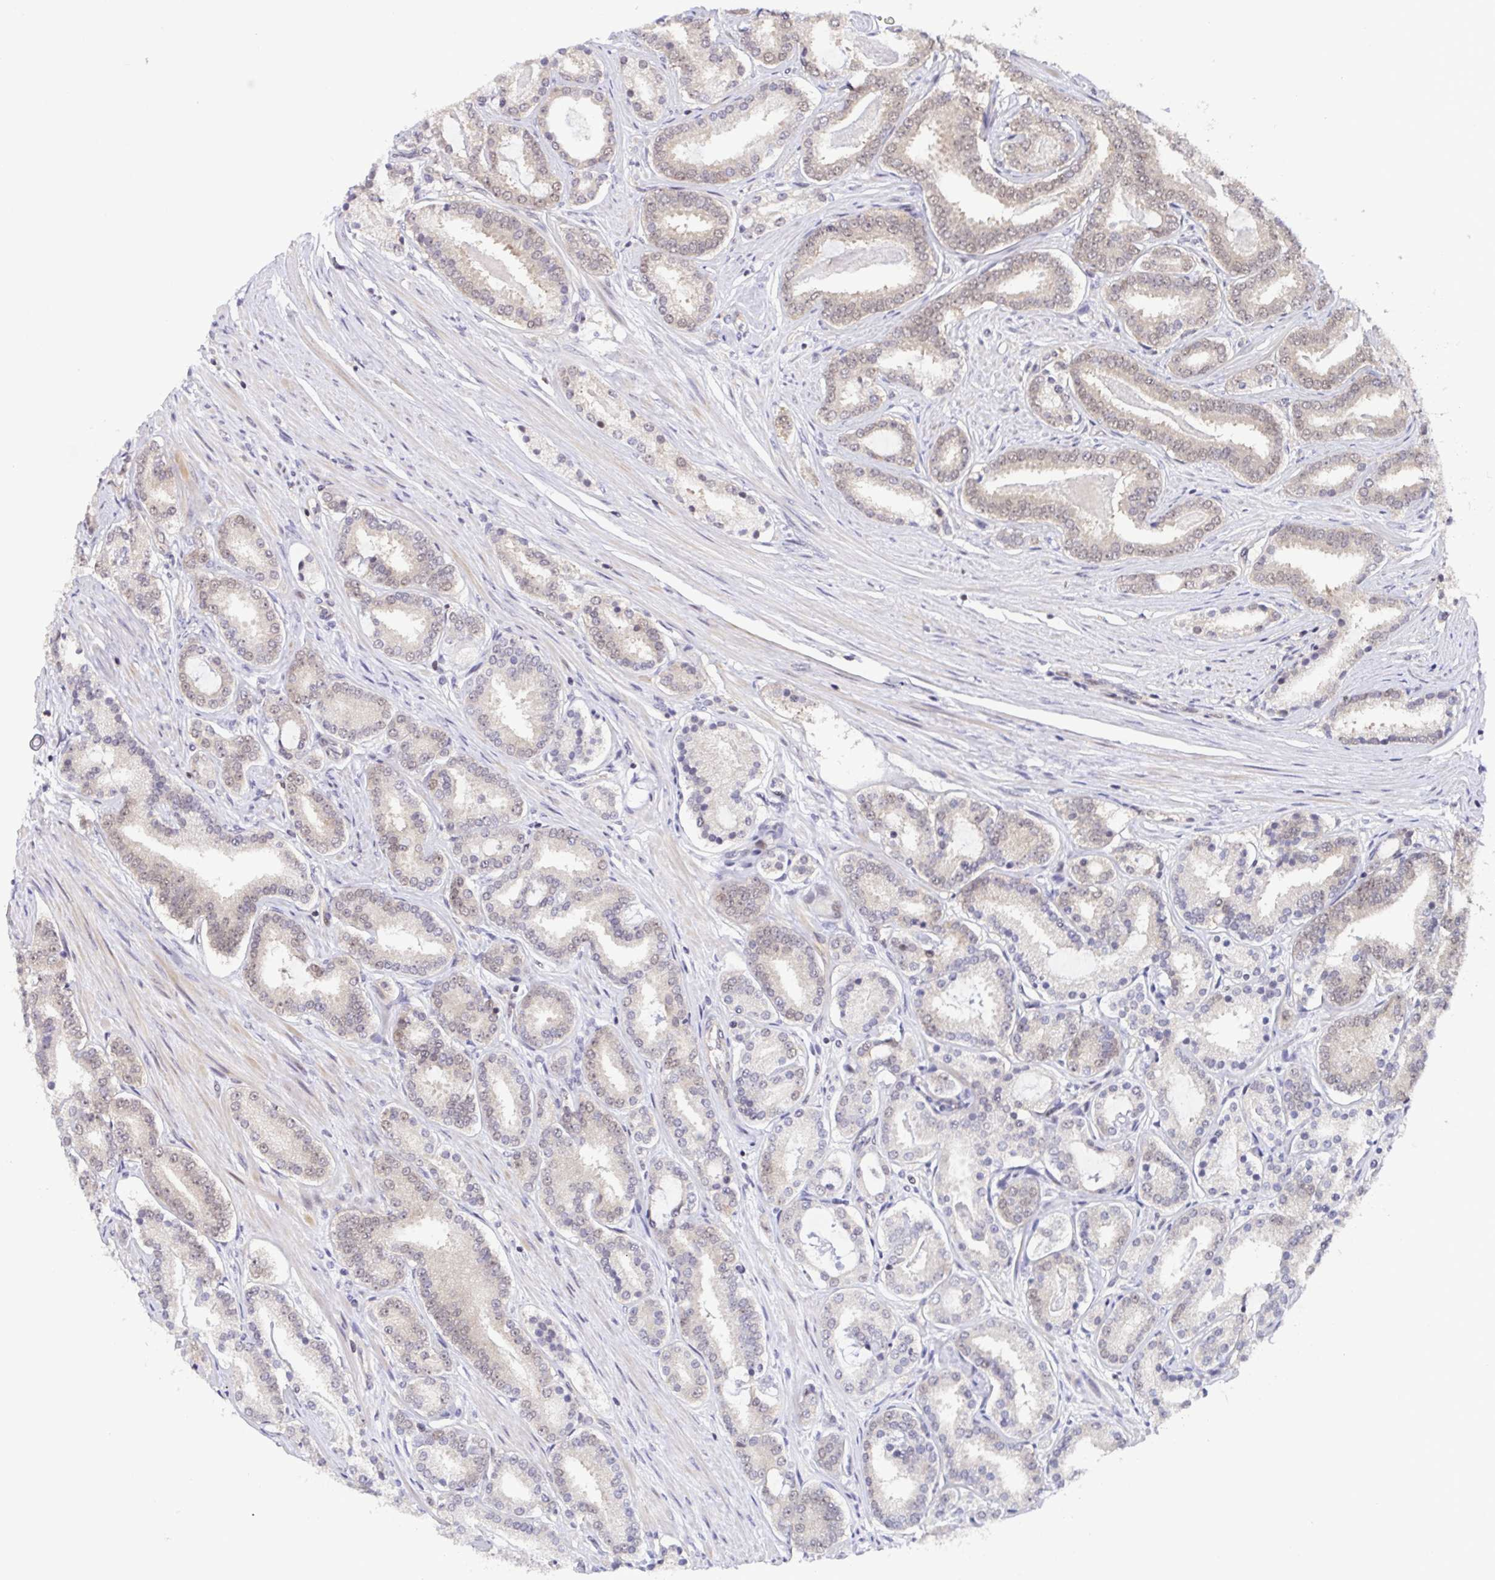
{"staining": {"intensity": "weak", "quantity": "25%-75%", "location": "cytoplasmic/membranous,nuclear"}, "tissue": "prostate cancer", "cell_type": "Tumor cells", "image_type": "cancer", "snomed": [{"axis": "morphology", "description": "Adenocarcinoma, High grade"}, {"axis": "topography", "description": "Prostate"}], "caption": "IHC staining of prostate high-grade adenocarcinoma, which shows low levels of weak cytoplasmic/membranous and nuclear staining in about 25%-75% of tumor cells indicating weak cytoplasmic/membranous and nuclear protein positivity. The staining was performed using DAB (3,3'-diaminobenzidine) (brown) for protein detection and nuclei were counterstained in hematoxylin (blue).", "gene": "DNAJB1", "patient": {"sex": "male", "age": 63}}